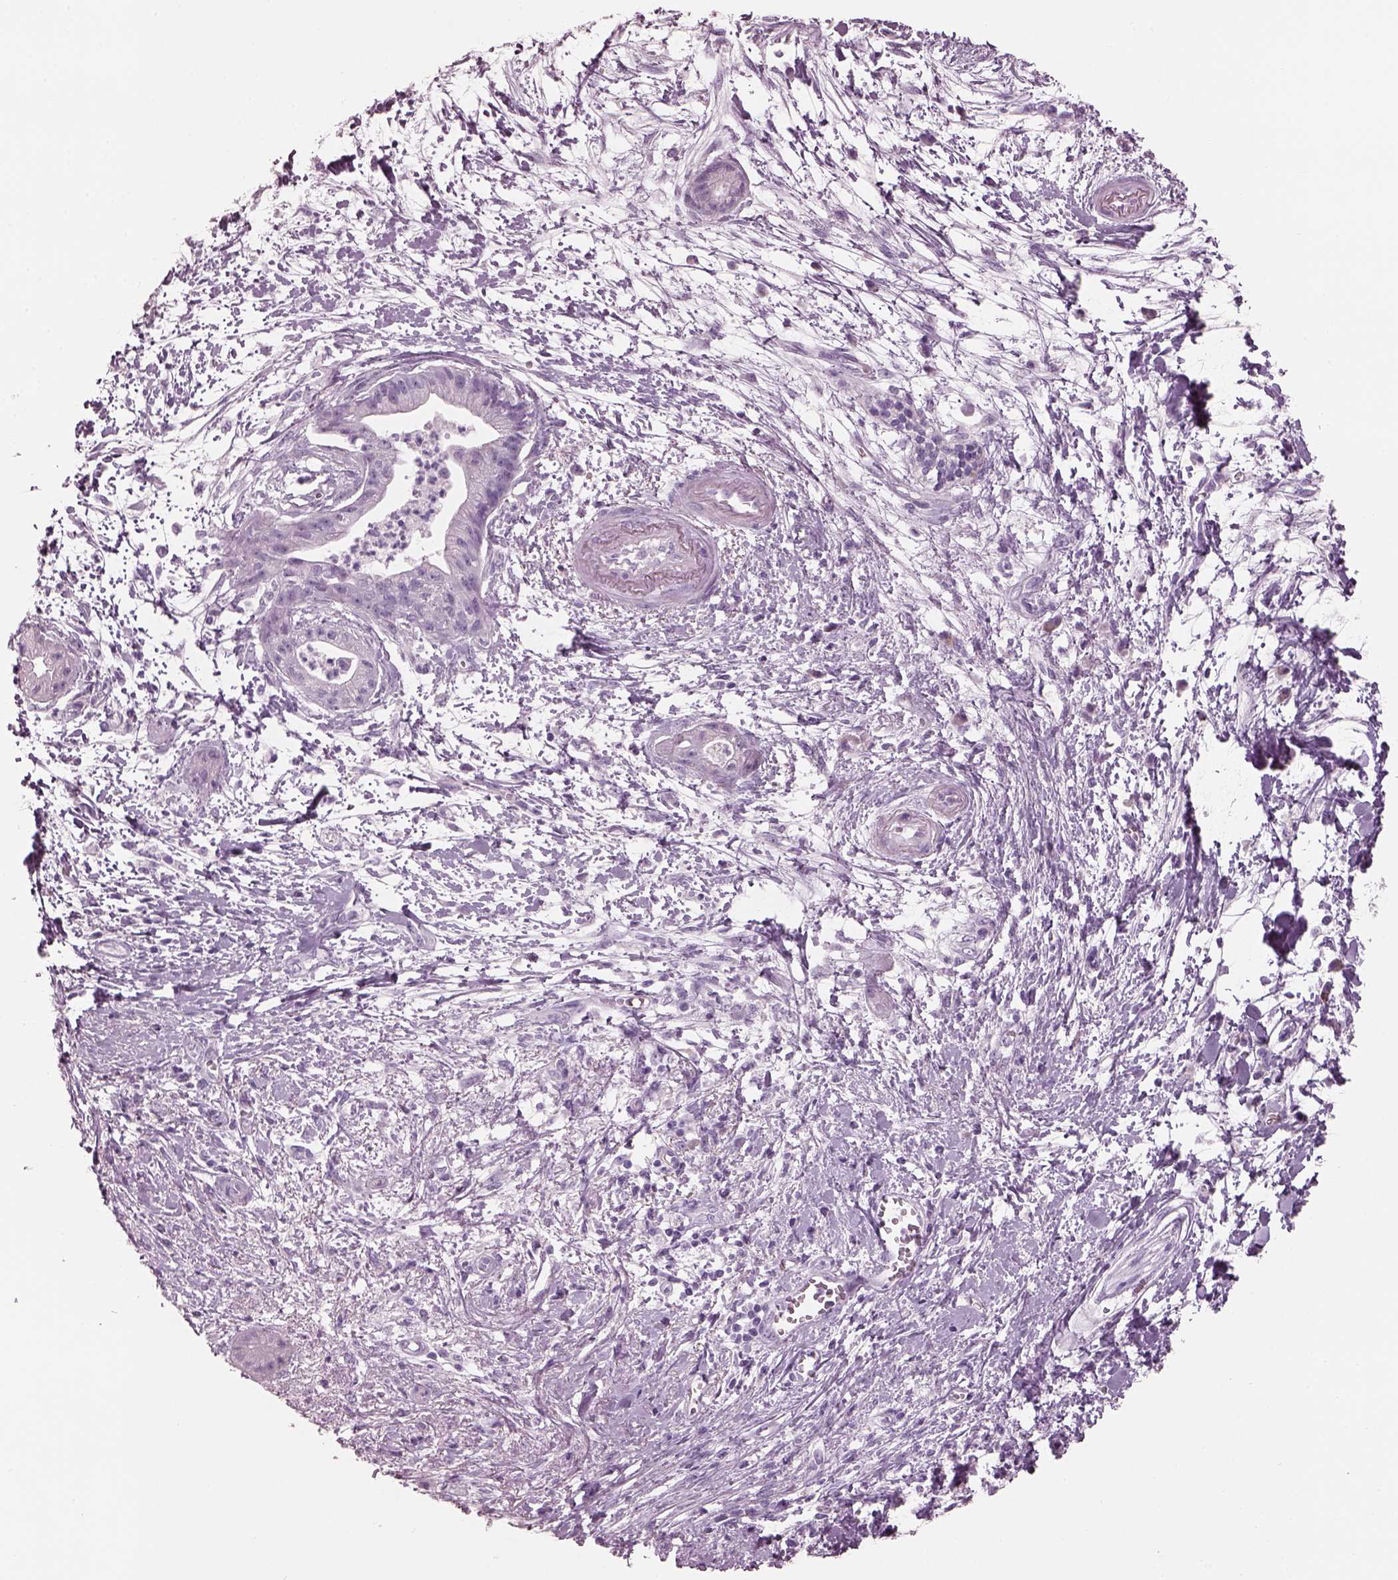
{"staining": {"intensity": "negative", "quantity": "none", "location": "none"}, "tissue": "pancreatic cancer", "cell_type": "Tumor cells", "image_type": "cancer", "snomed": [{"axis": "morphology", "description": "Normal tissue, NOS"}, {"axis": "morphology", "description": "Adenocarcinoma, NOS"}, {"axis": "topography", "description": "Lymph node"}, {"axis": "topography", "description": "Pancreas"}], "caption": "Photomicrograph shows no protein staining in tumor cells of pancreatic cancer tissue. (DAB immunohistochemistry, high magnification).", "gene": "HYDIN", "patient": {"sex": "female", "age": 58}}